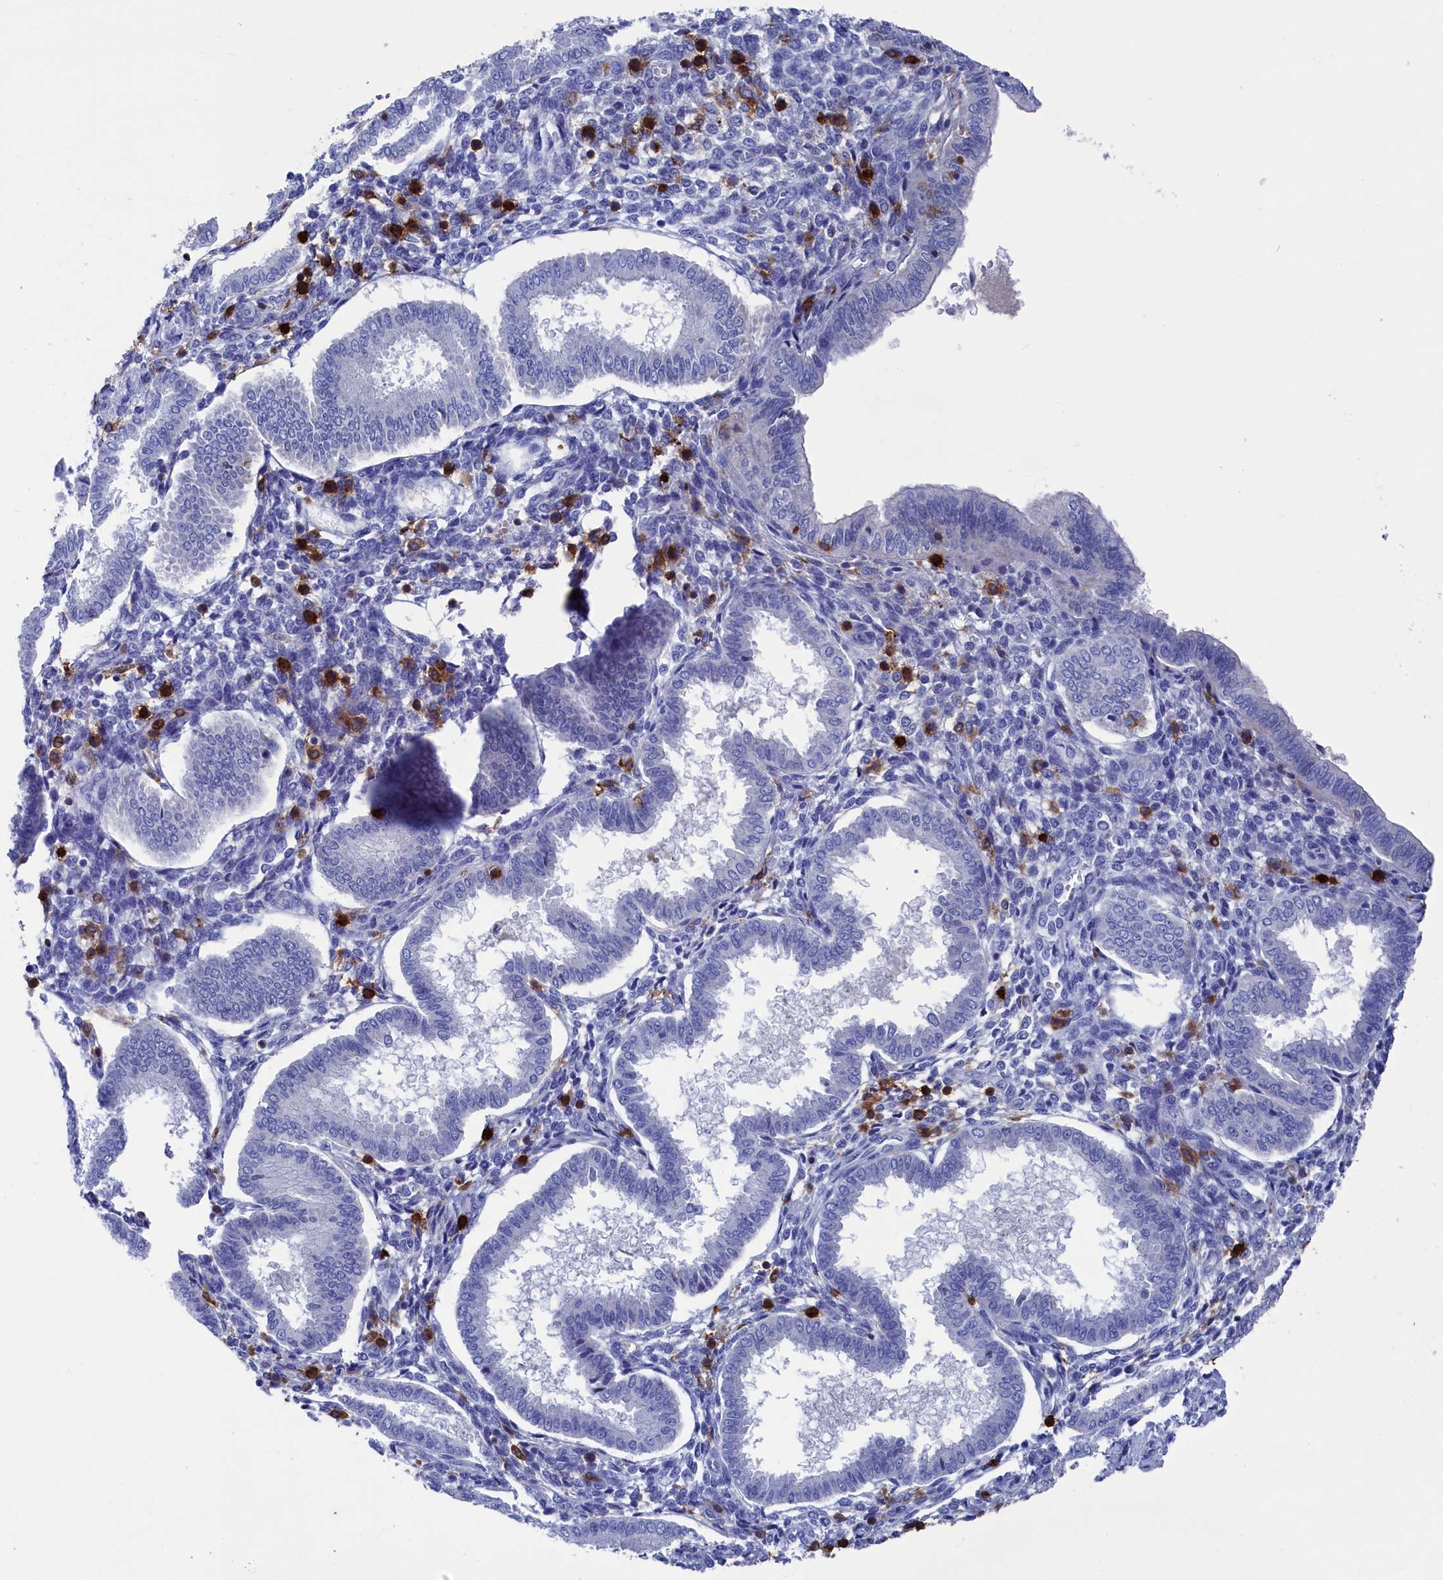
{"staining": {"intensity": "negative", "quantity": "none", "location": "none"}, "tissue": "endometrium", "cell_type": "Cells in endometrial stroma", "image_type": "normal", "snomed": [{"axis": "morphology", "description": "Normal tissue, NOS"}, {"axis": "topography", "description": "Endometrium"}], "caption": "Immunohistochemistry histopathology image of benign endometrium: endometrium stained with DAB demonstrates no significant protein positivity in cells in endometrial stroma. (Stains: DAB IHC with hematoxylin counter stain, Microscopy: brightfield microscopy at high magnification).", "gene": "TYROBP", "patient": {"sex": "female", "age": 24}}